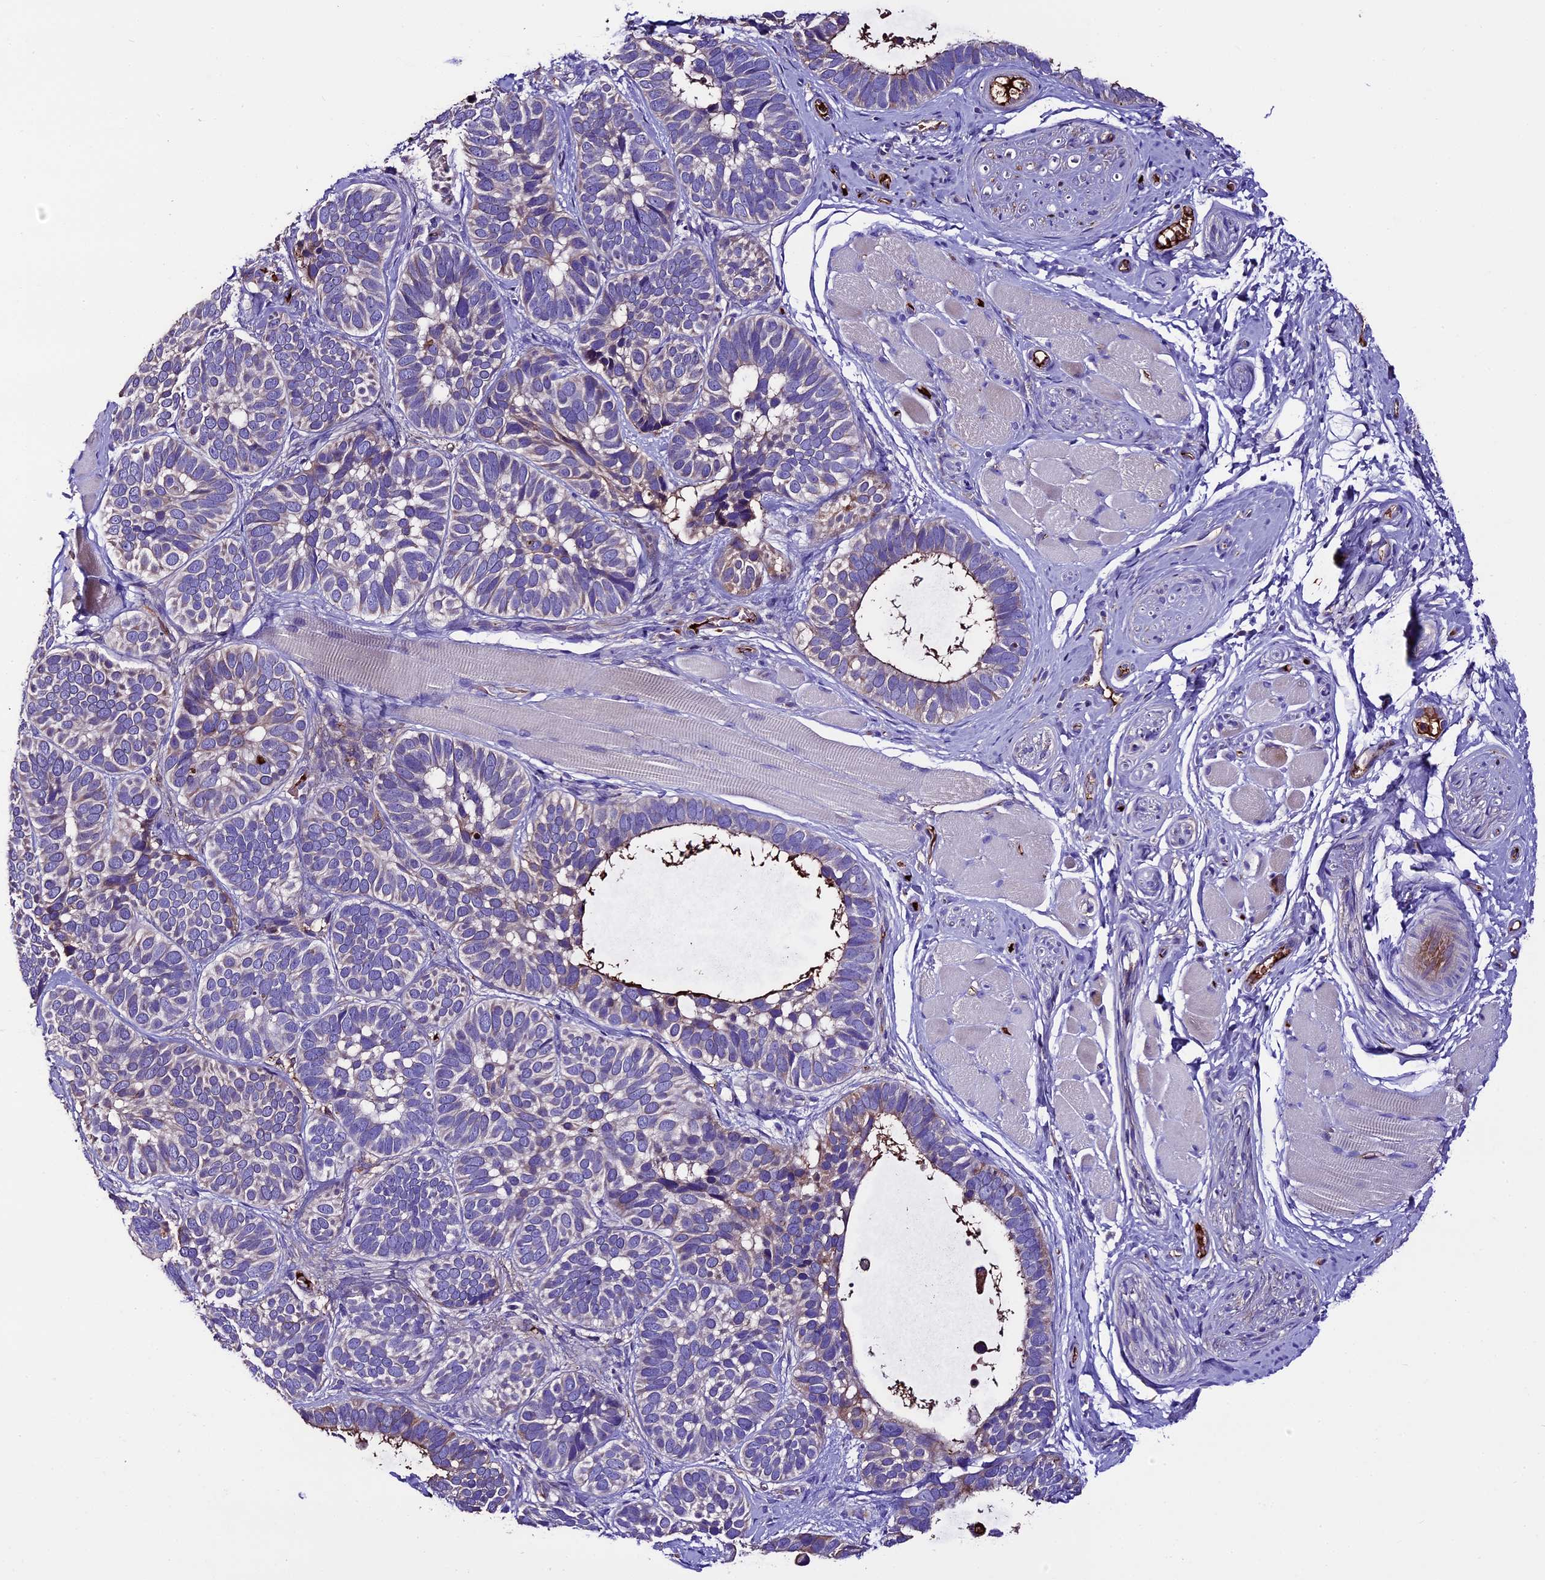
{"staining": {"intensity": "weak", "quantity": "<25%", "location": "cytoplasmic/membranous"}, "tissue": "skin cancer", "cell_type": "Tumor cells", "image_type": "cancer", "snomed": [{"axis": "morphology", "description": "Basal cell carcinoma"}, {"axis": "topography", "description": "Skin"}], "caption": "High power microscopy image of an immunohistochemistry (IHC) image of skin cancer, revealing no significant expression in tumor cells.", "gene": "TCP11L2", "patient": {"sex": "male", "age": 62}}